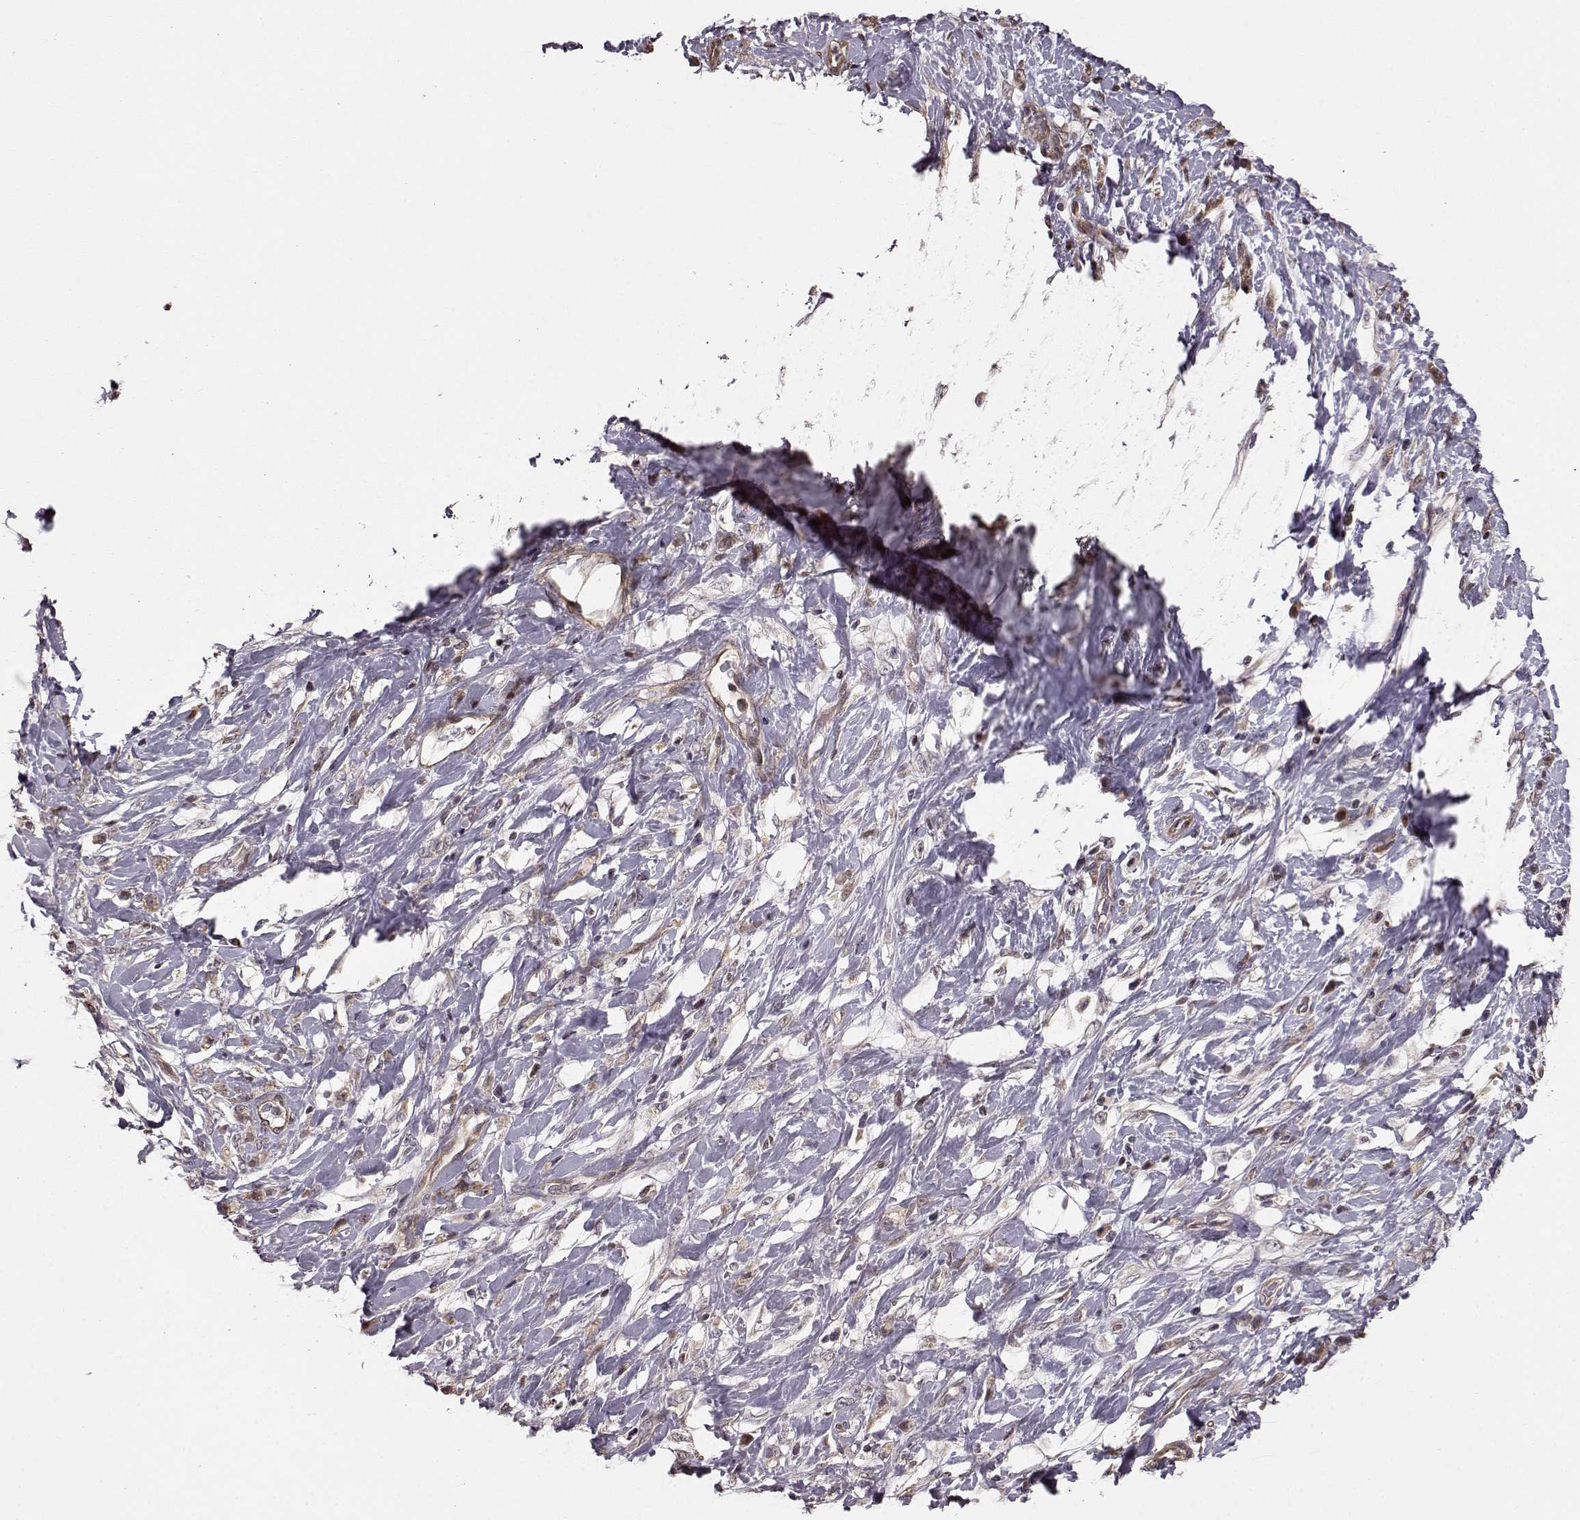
{"staining": {"intensity": "weak", "quantity": "<25%", "location": "cytoplasmic/membranous"}, "tissue": "stomach cancer", "cell_type": "Tumor cells", "image_type": "cancer", "snomed": [{"axis": "morphology", "description": "Adenocarcinoma, NOS"}, {"axis": "topography", "description": "Stomach"}], "caption": "There is no significant expression in tumor cells of stomach cancer (adenocarcinoma).", "gene": "BACH2", "patient": {"sex": "female", "age": 84}}